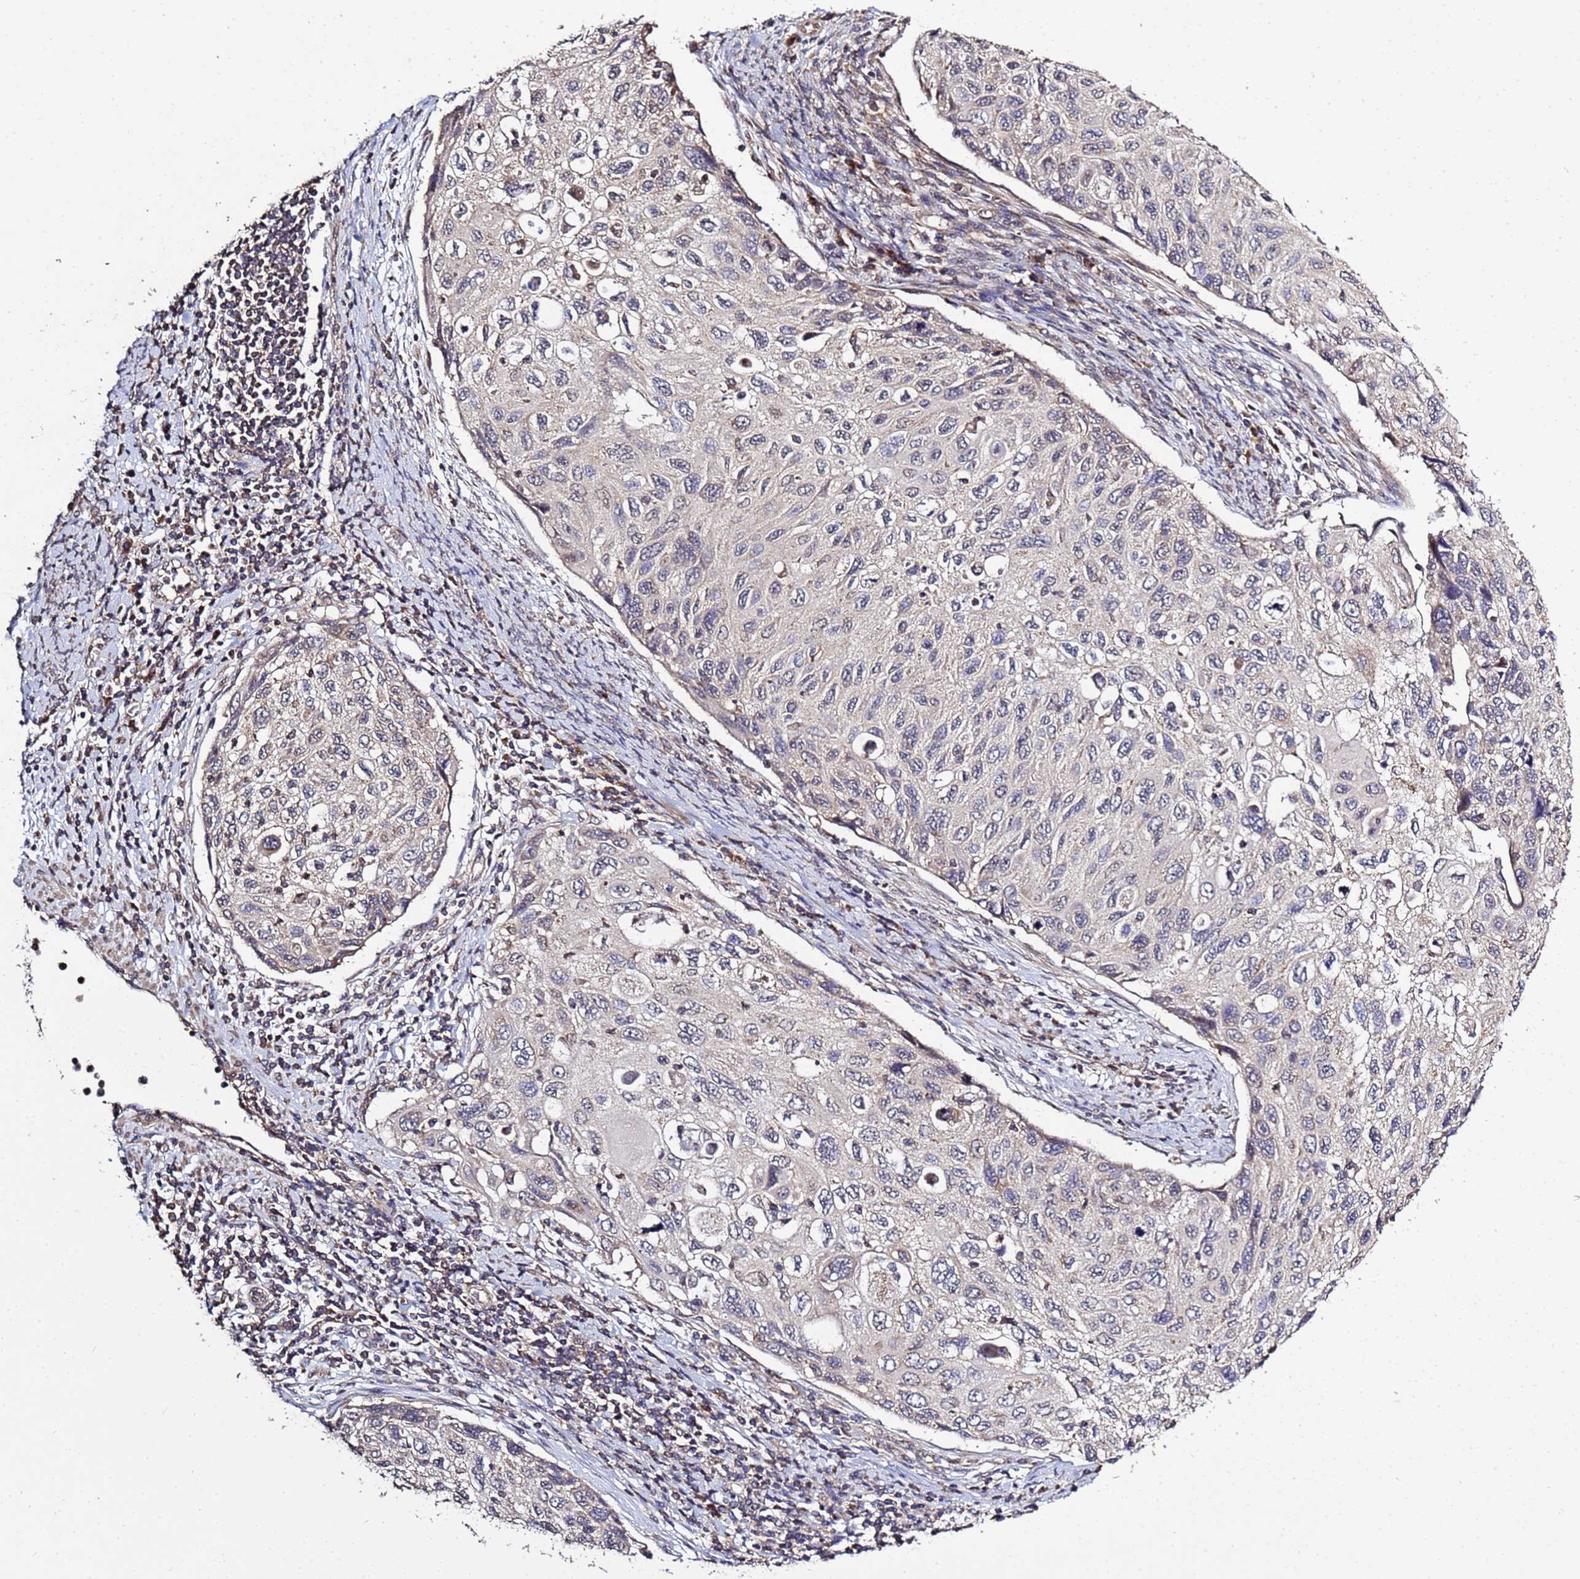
{"staining": {"intensity": "negative", "quantity": "none", "location": "none"}, "tissue": "cervical cancer", "cell_type": "Tumor cells", "image_type": "cancer", "snomed": [{"axis": "morphology", "description": "Squamous cell carcinoma, NOS"}, {"axis": "topography", "description": "Cervix"}], "caption": "High magnification brightfield microscopy of cervical cancer (squamous cell carcinoma) stained with DAB (brown) and counterstained with hematoxylin (blue): tumor cells show no significant expression.", "gene": "P2RX7", "patient": {"sex": "female", "age": 70}}